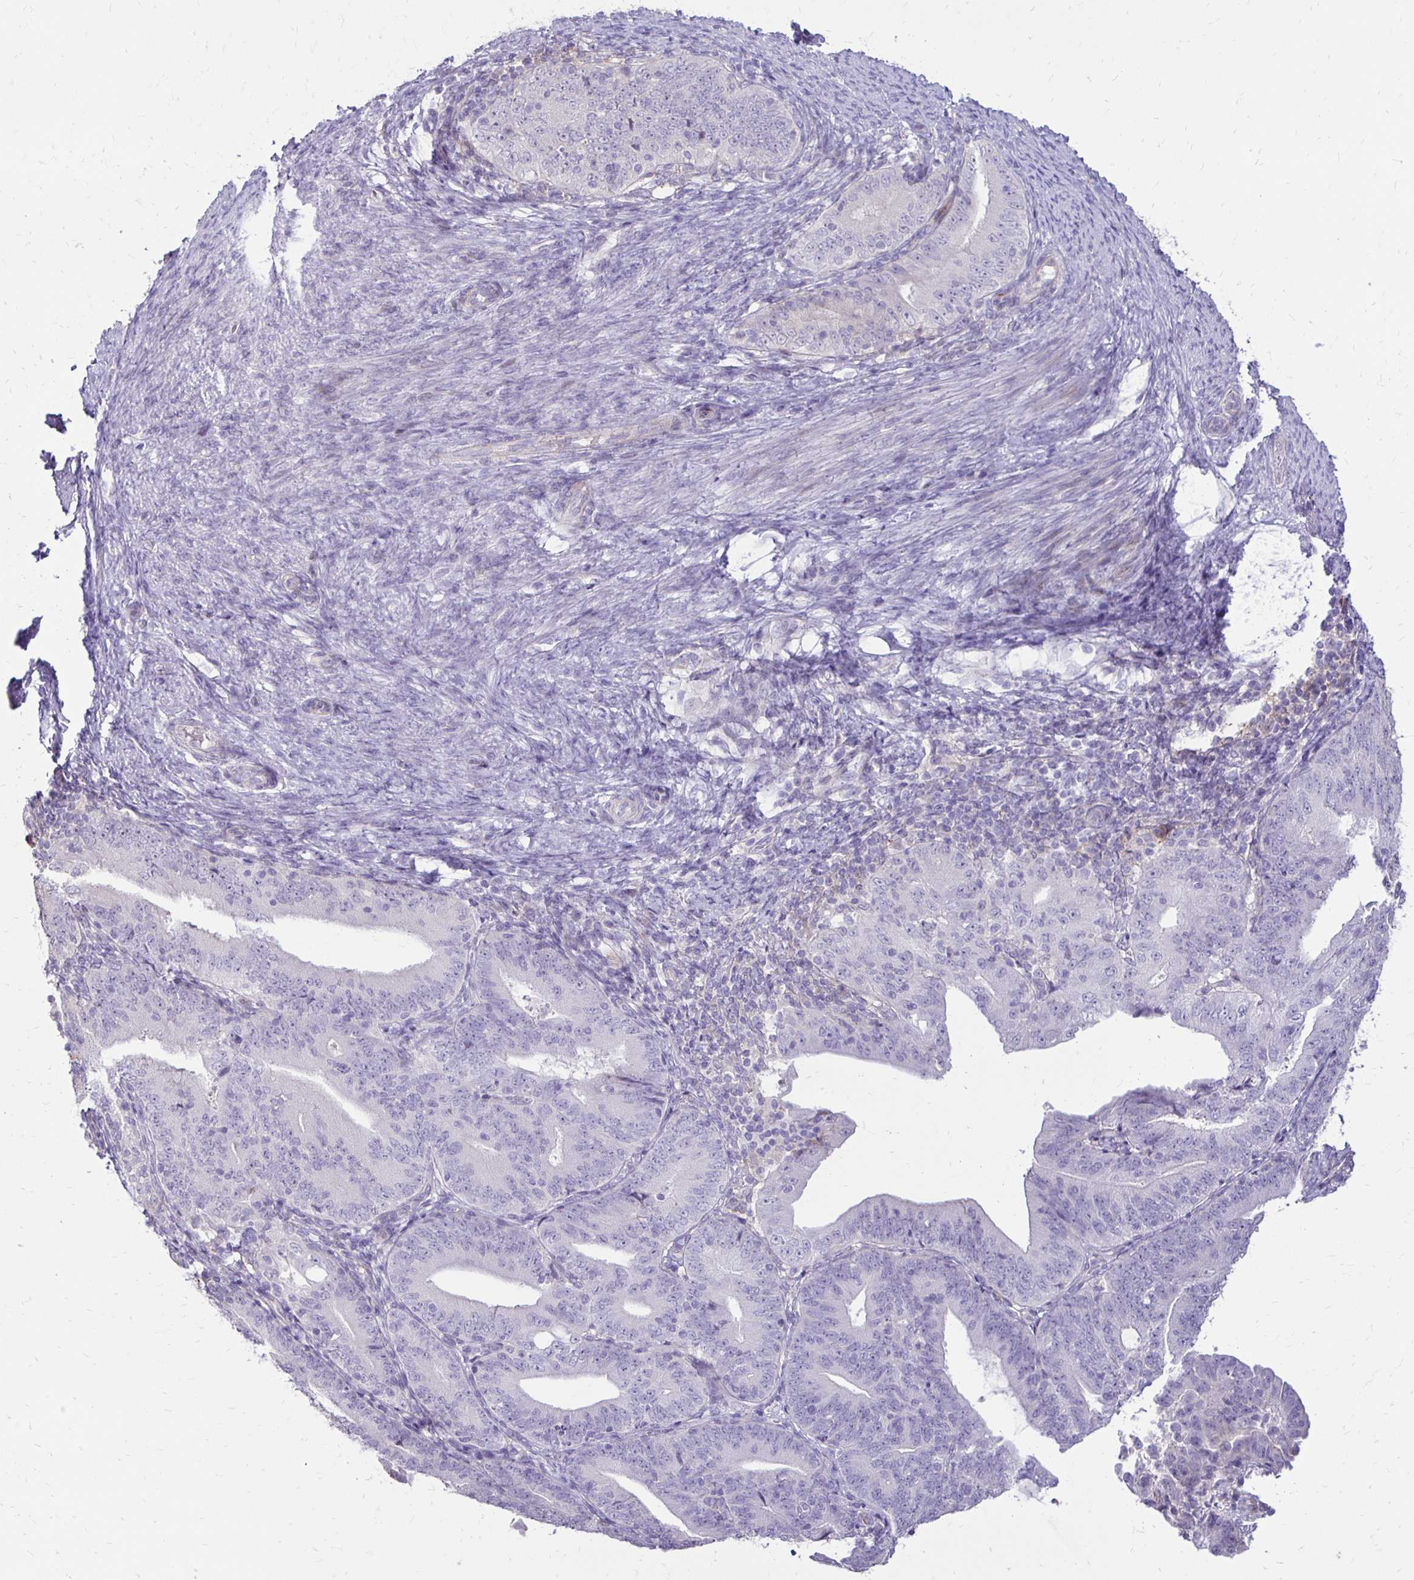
{"staining": {"intensity": "negative", "quantity": "none", "location": "none"}, "tissue": "endometrial cancer", "cell_type": "Tumor cells", "image_type": "cancer", "snomed": [{"axis": "morphology", "description": "Adenocarcinoma, NOS"}, {"axis": "topography", "description": "Endometrium"}], "caption": "The photomicrograph exhibits no staining of tumor cells in endometrial adenocarcinoma.", "gene": "GAS2", "patient": {"sex": "female", "age": 70}}